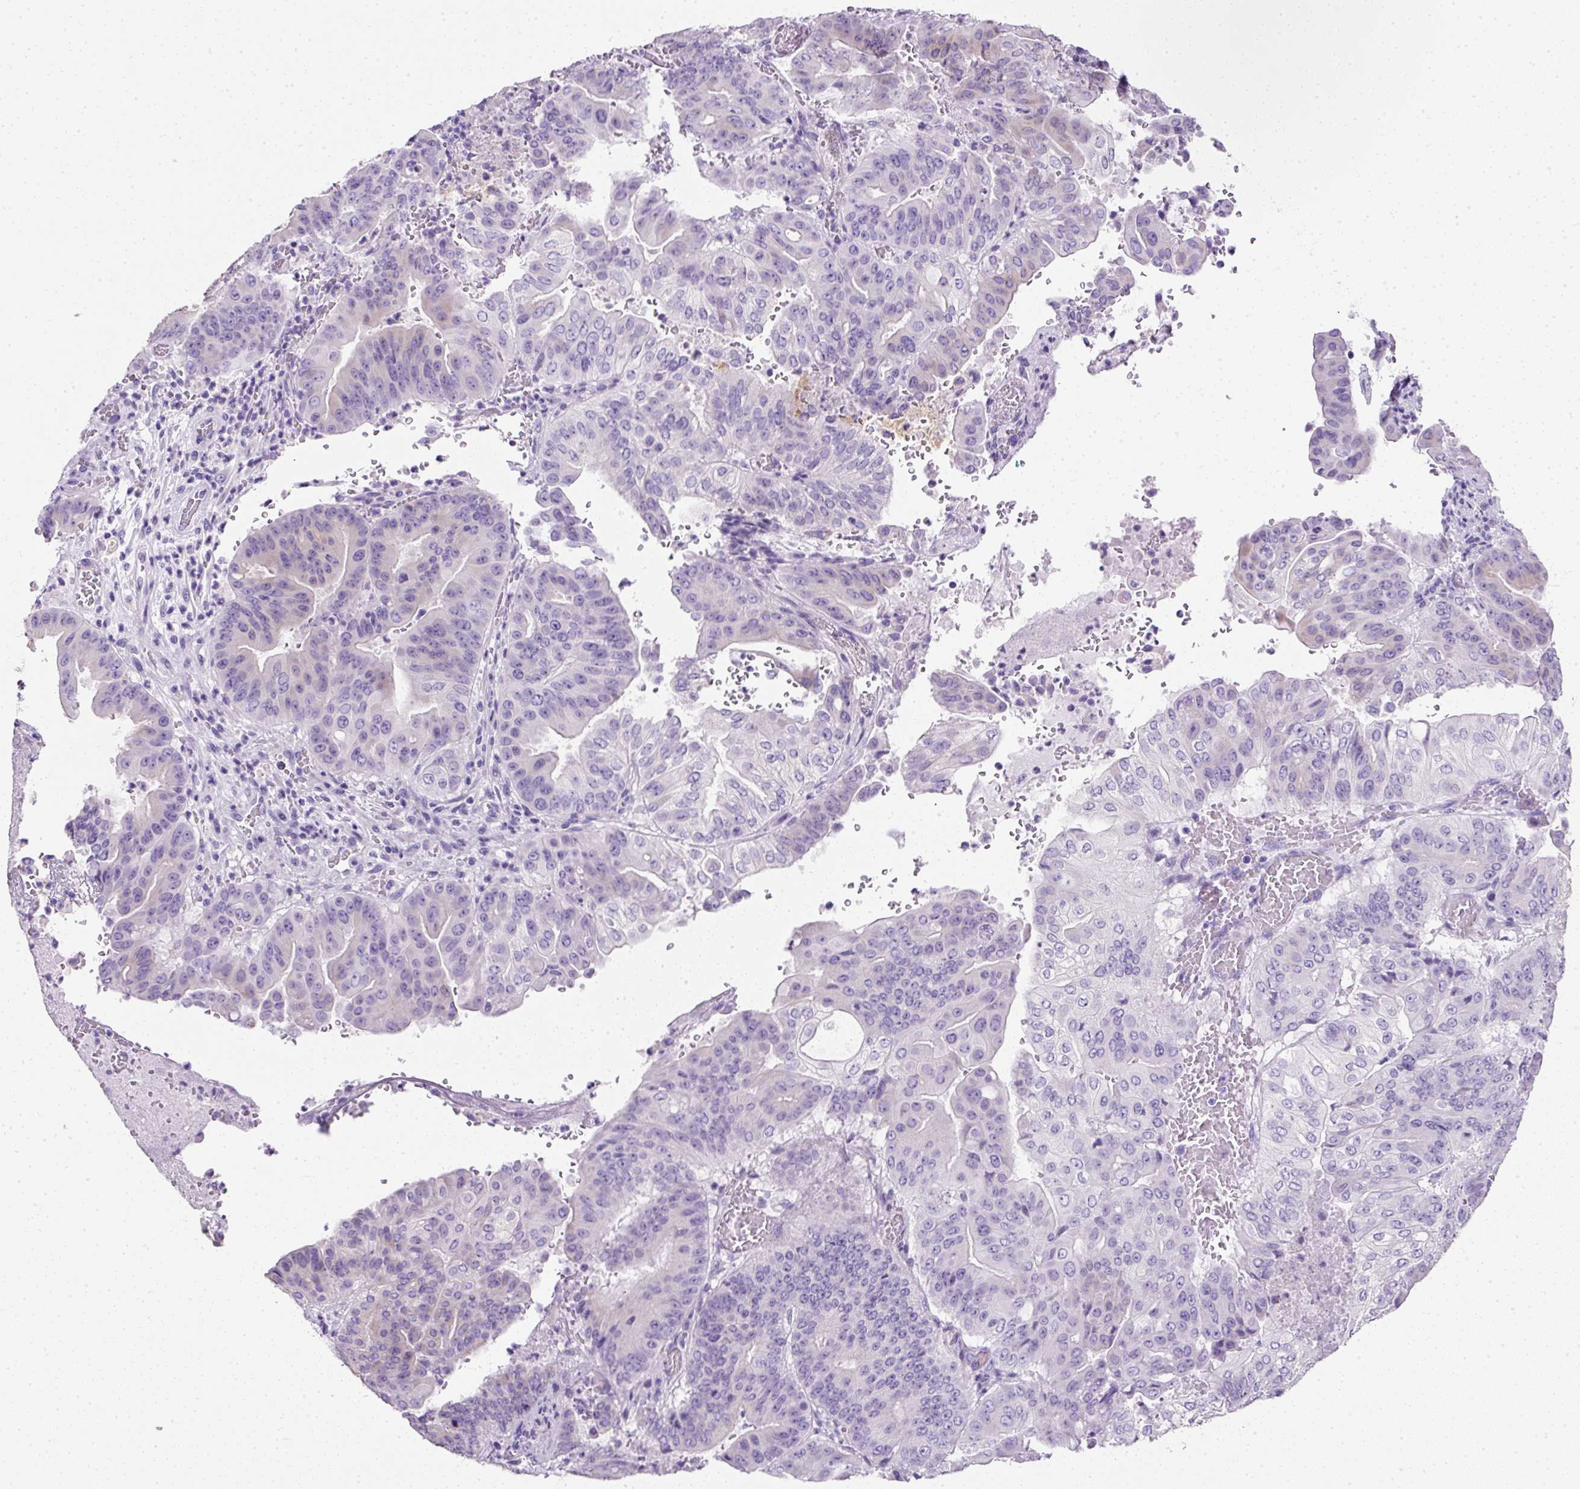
{"staining": {"intensity": "negative", "quantity": "none", "location": "none"}, "tissue": "pancreatic cancer", "cell_type": "Tumor cells", "image_type": "cancer", "snomed": [{"axis": "morphology", "description": "Adenocarcinoma, NOS"}, {"axis": "topography", "description": "Pancreas"}], "caption": "Pancreatic adenocarcinoma was stained to show a protein in brown. There is no significant positivity in tumor cells.", "gene": "C2CD4C", "patient": {"sex": "female", "age": 77}}